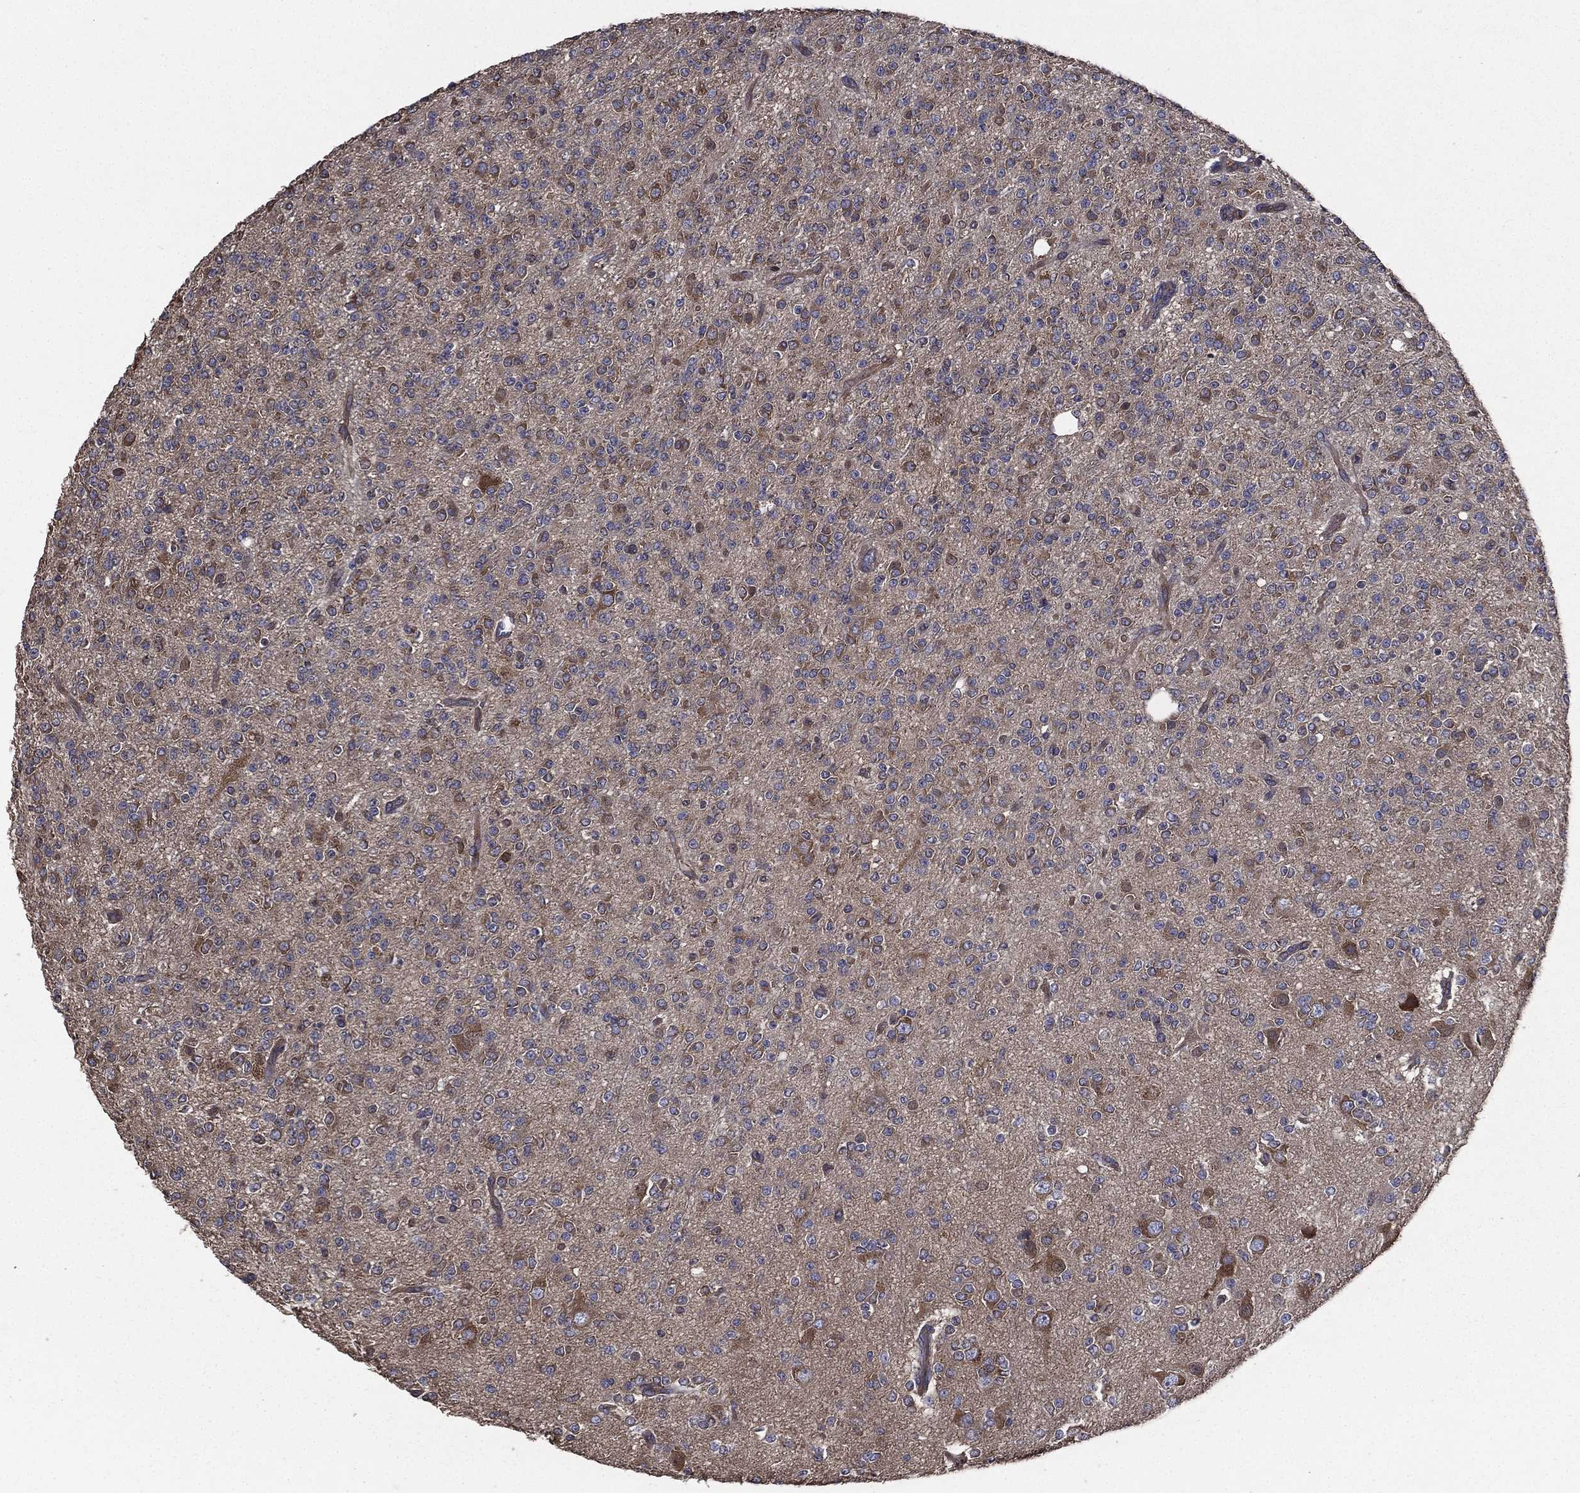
{"staining": {"intensity": "moderate", "quantity": "<25%", "location": "cytoplasmic/membranous"}, "tissue": "glioma", "cell_type": "Tumor cells", "image_type": "cancer", "snomed": [{"axis": "morphology", "description": "Glioma, malignant, Low grade"}, {"axis": "topography", "description": "Brain"}], "caption": "This photomicrograph exhibits IHC staining of malignant glioma (low-grade), with low moderate cytoplasmic/membranous staining in about <25% of tumor cells.", "gene": "SARS1", "patient": {"sex": "male", "age": 27}}